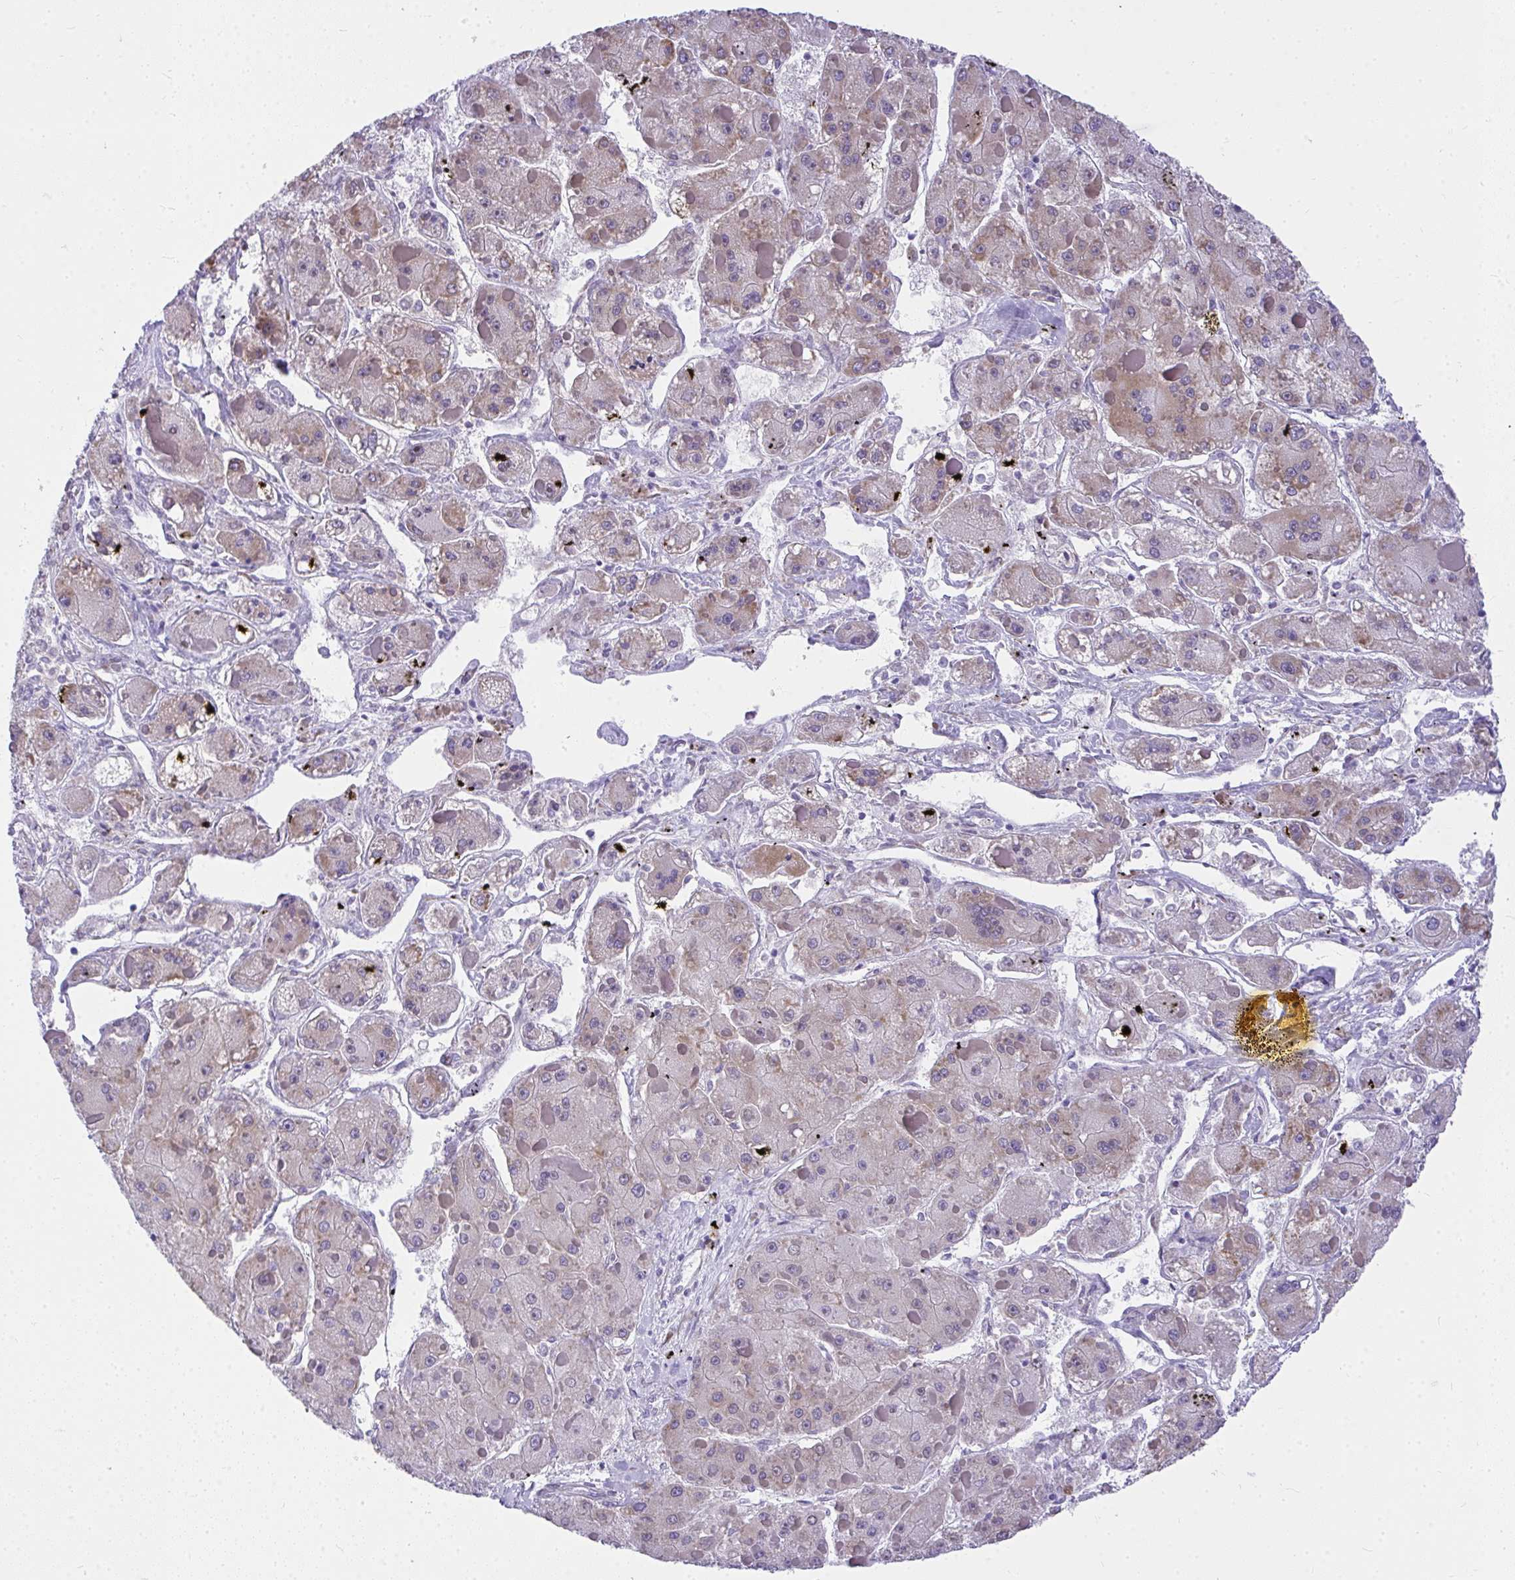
{"staining": {"intensity": "weak", "quantity": "<25%", "location": "cytoplasmic/membranous"}, "tissue": "liver cancer", "cell_type": "Tumor cells", "image_type": "cancer", "snomed": [{"axis": "morphology", "description": "Carcinoma, Hepatocellular, NOS"}, {"axis": "topography", "description": "Liver"}], "caption": "An image of liver cancer (hepatocellular carcinoma) stained for a protein reveals no brown staining in tumor cells.", "gene": "ADRA2C", "patient": {"sex": "female", "age": 73}}